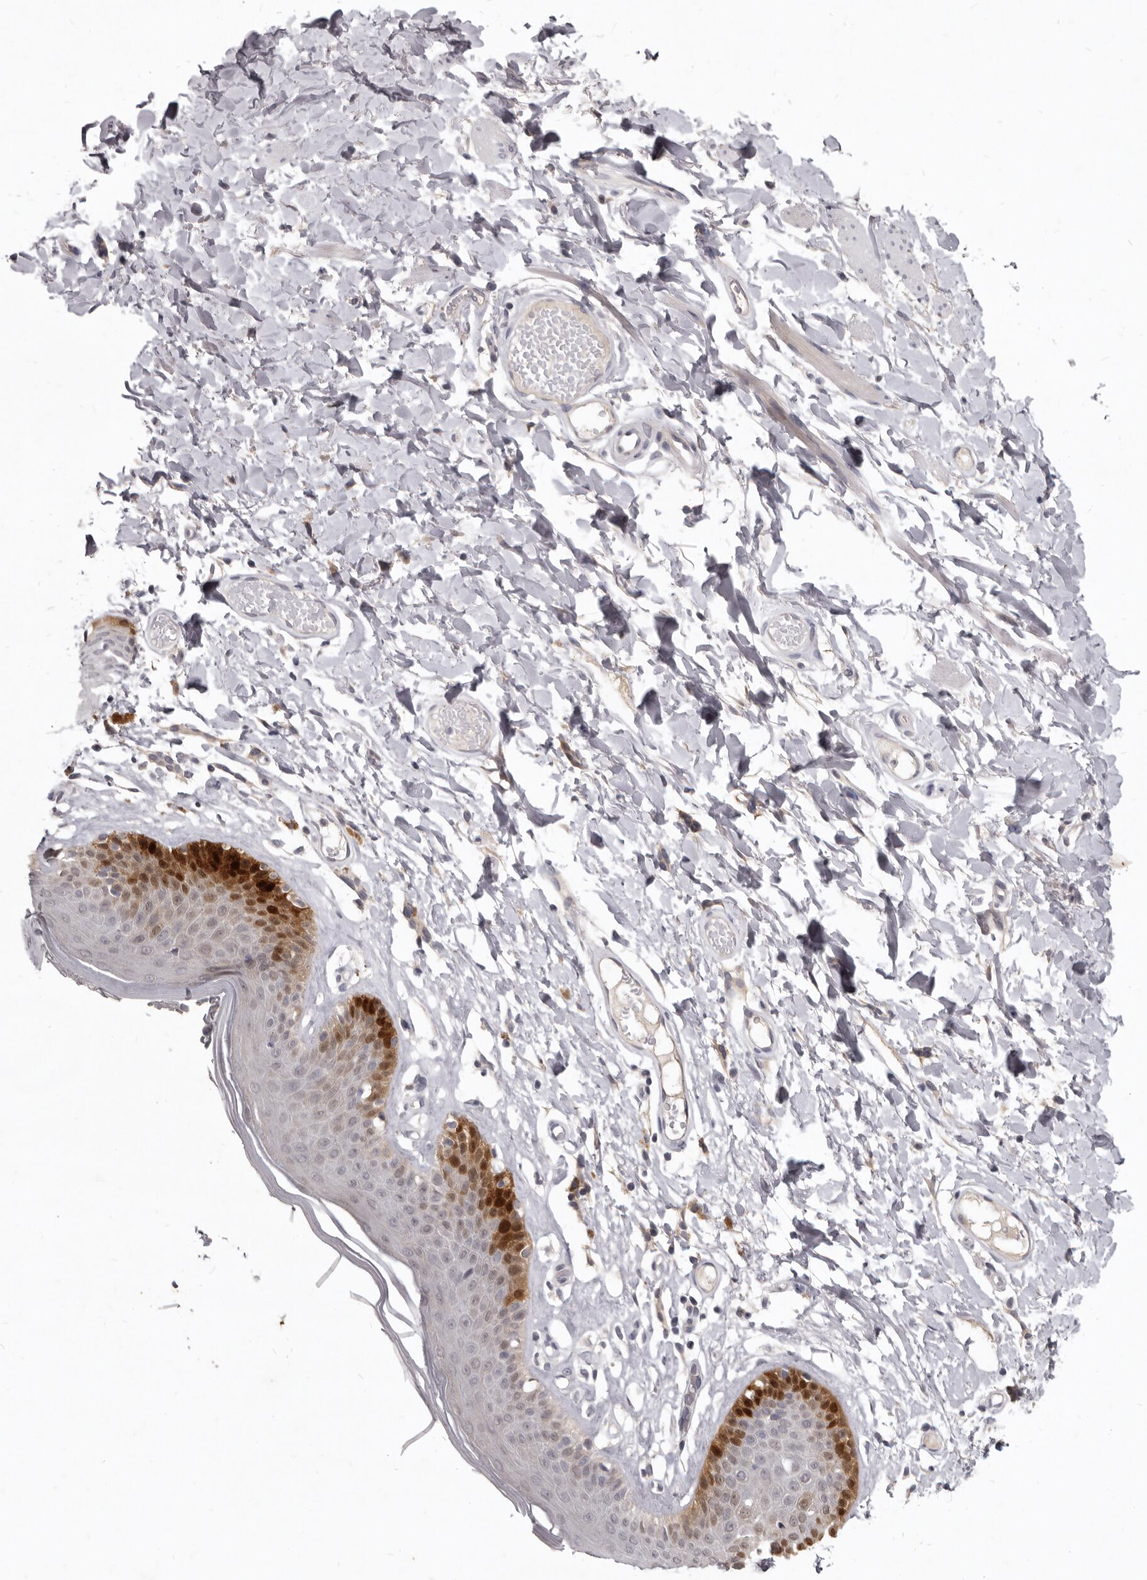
{"staining": {"intensity": "strong", "quantity": "<25%", "location": "cytoplasmic/membranous,nuclear"}, "tissue": "skin", "cell_type": "Epidermal cells", "image_type": "normal", "snomed": [{"axis": "morphology", "description": "Normal tissue, NOS"}, {"axis": "topography", "description": "Vulva"}], "caption": "Strong cytoplasmic/membranous,nuclear staining for a protein is identified in approximately <25% of epidermal cells of benign skin using immunohistochemistry (IHC).", "gene": "SULT1E1", "patient": {"sex": "female", "age": 73}}